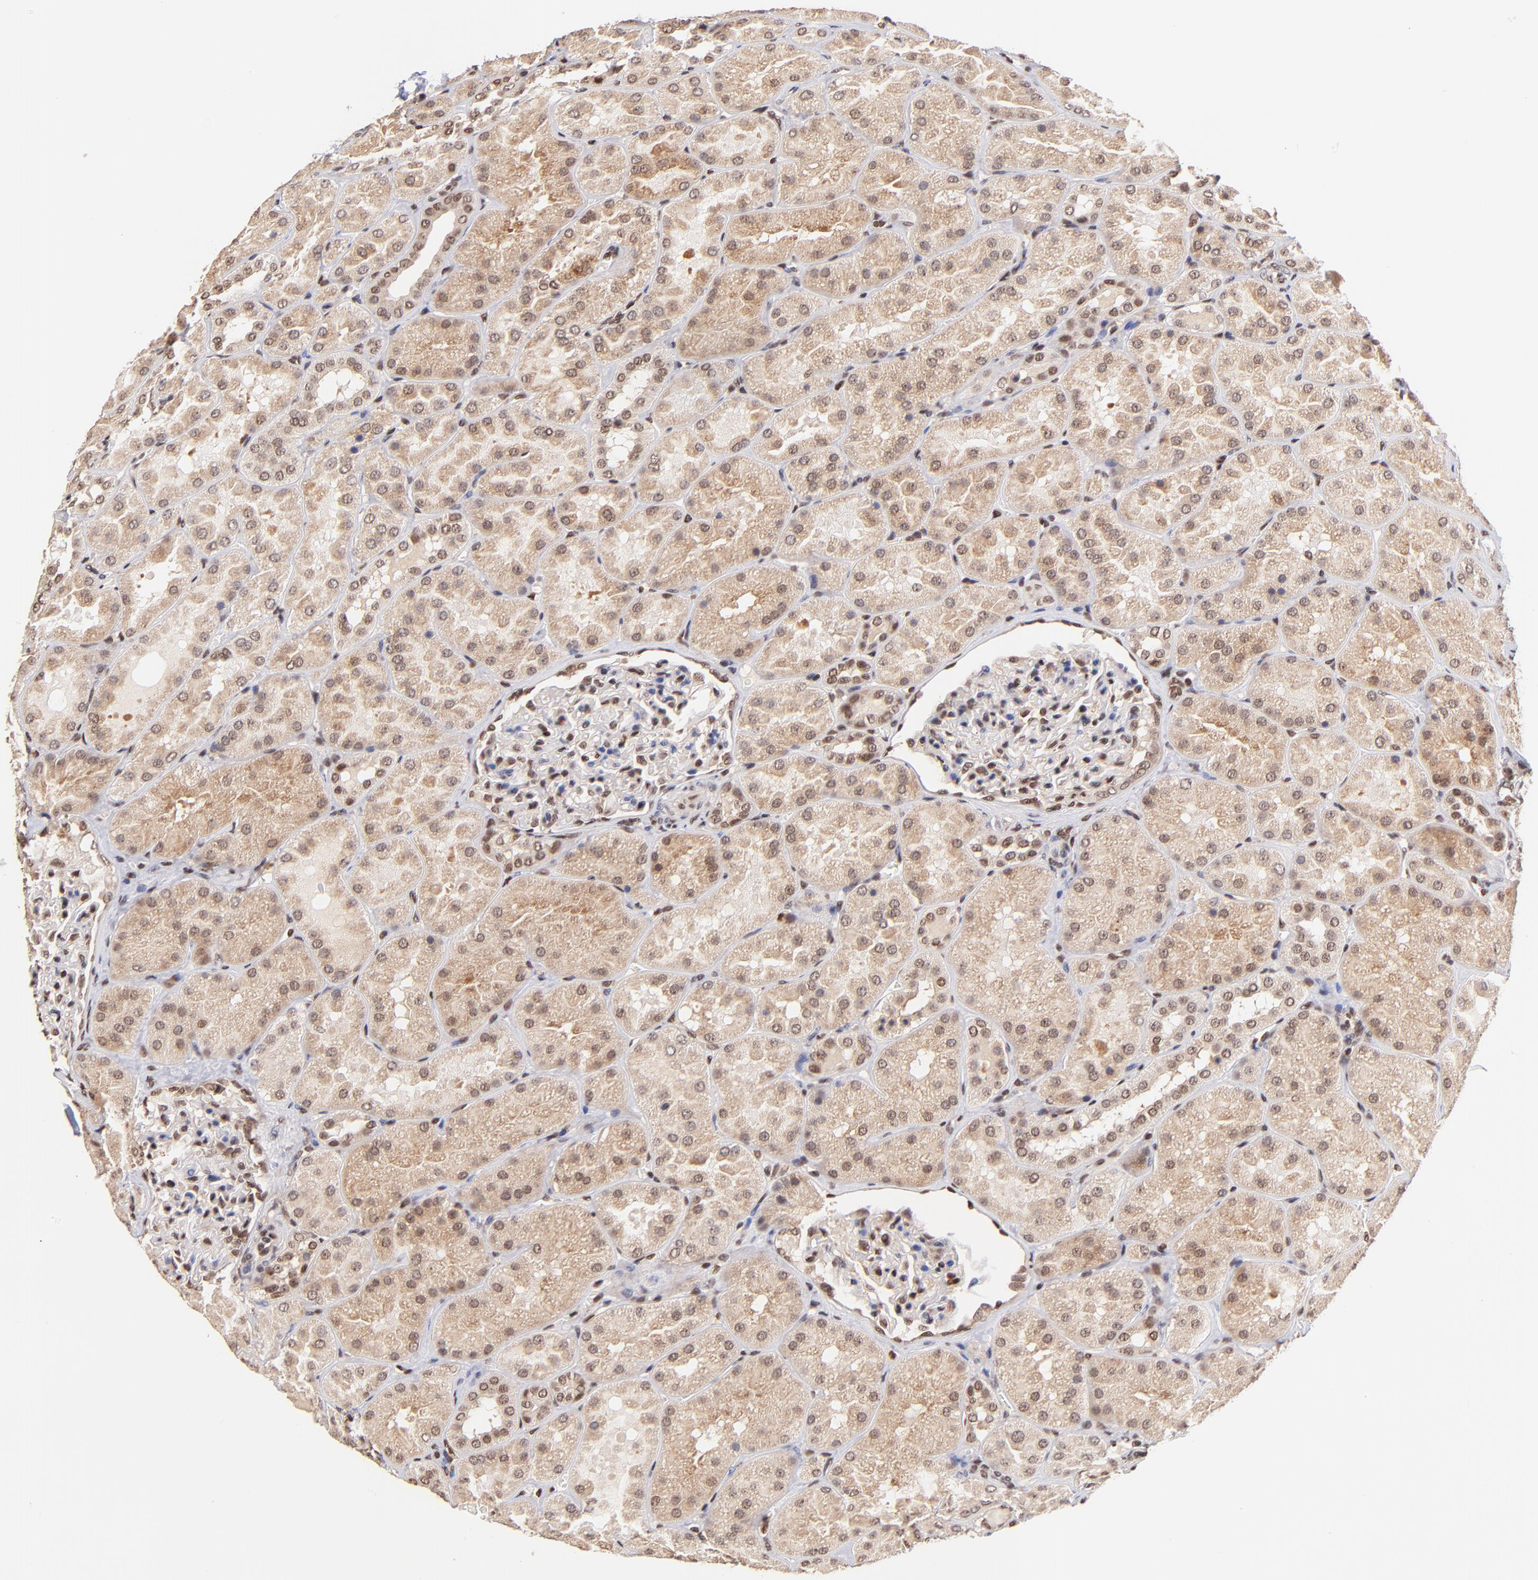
{"staining": {"intensity": "moderate", "quantity": "25%-75%", "location": "nuclear"}, "tissue": "kidney", "cell_type": "Cells in glomeruli", "image_type": "normal", "snomed": [{"axis": "morphology", "description": "Normal tissue, NOS"}, {"axis": "topography", "description": "Kidney"}], "caption": "A brown stain shows moderate nuclear expression of a protein in cells in glomeruli of normal human kidney. Immunohistochemistry (ihc) stains the protein of interest in brown and the nuclei are stained blue.", "gene": "WDR25", "patient": {"sex": "male", "age": 28}}